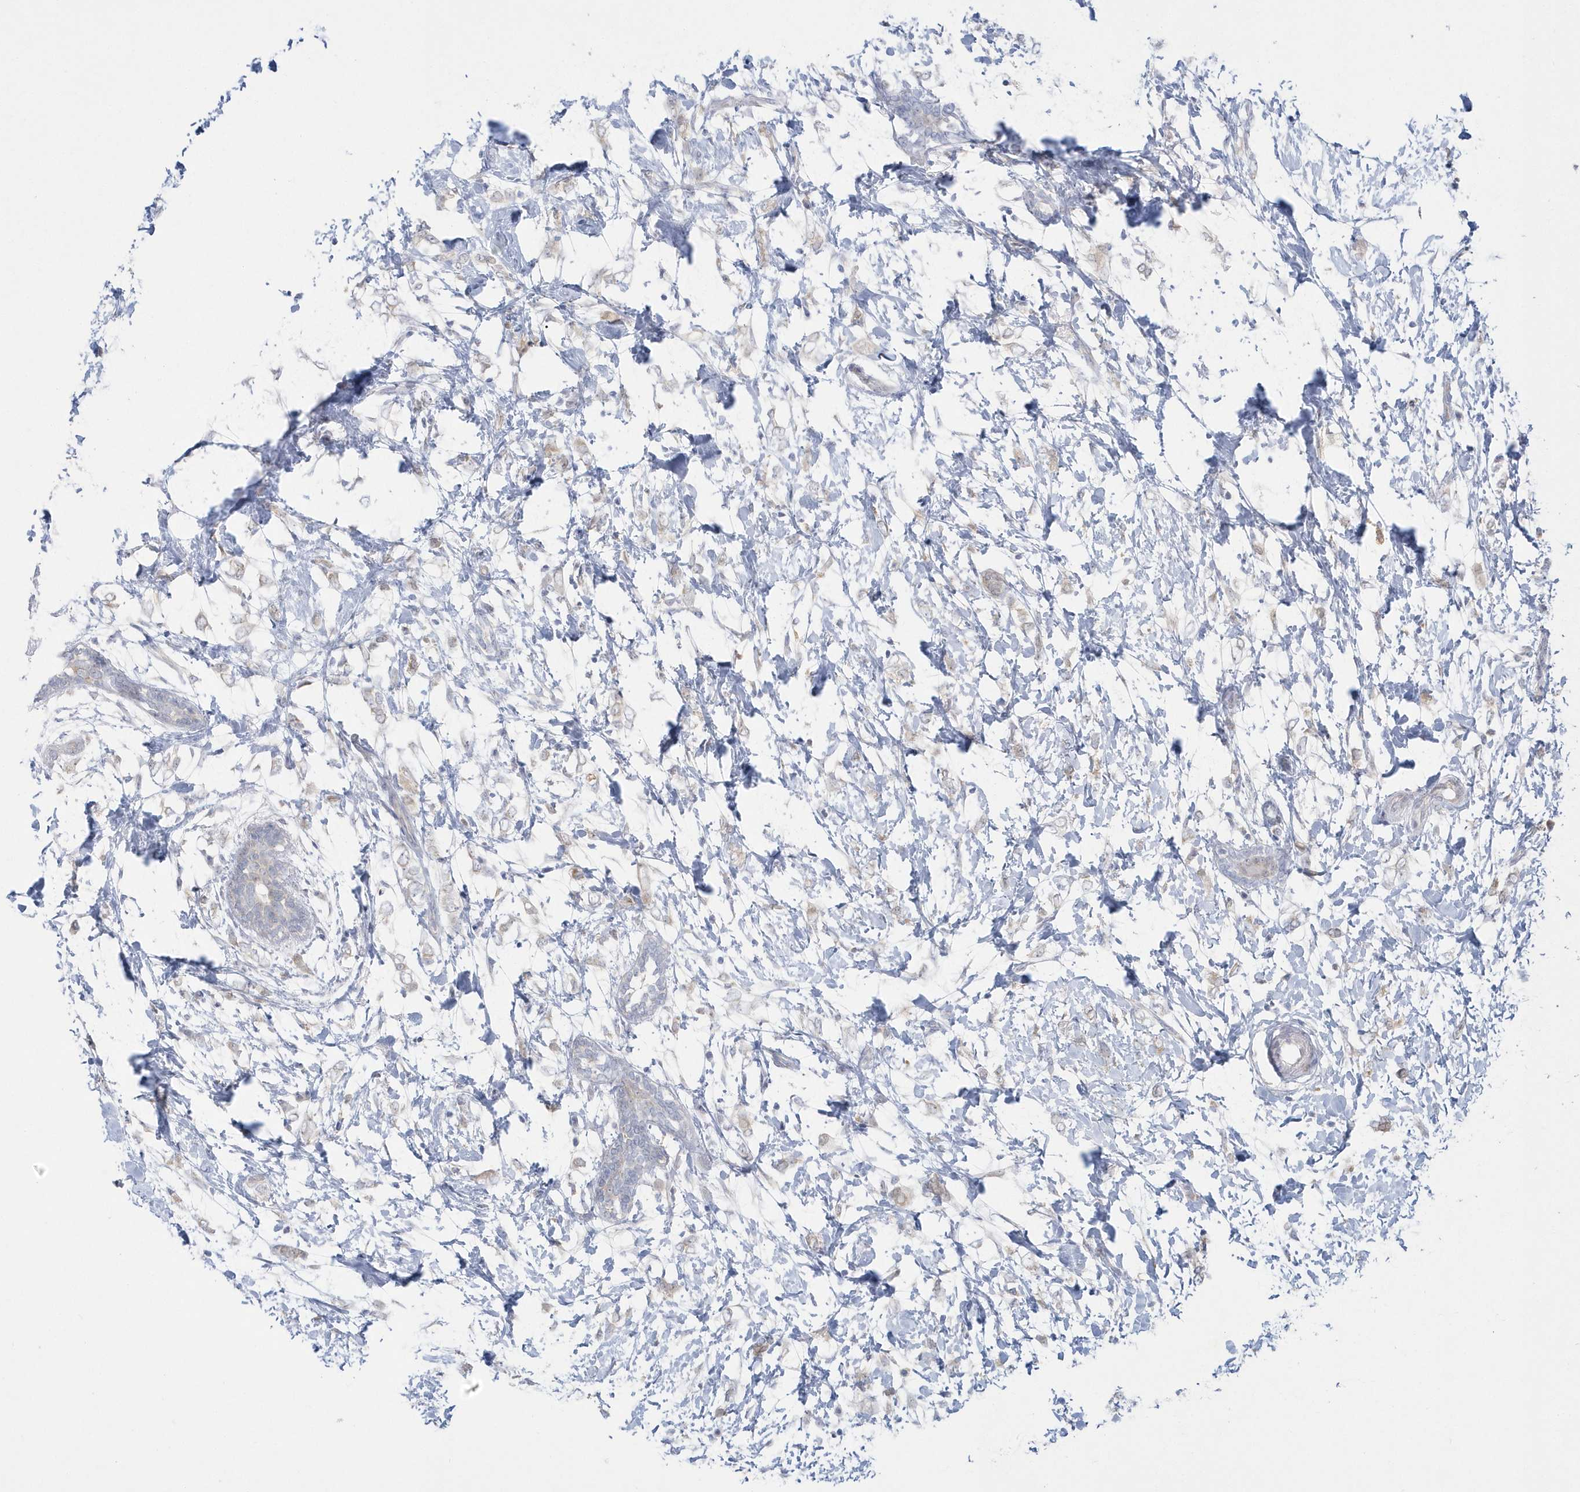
{"staining": {"intensity": "negative", "quantity": "none", "location": "none"}, "tissue": "breast cancer", "cell_type": "Tumor cells", "image_type": "cancer", "snomed": [{"axis": "morphology", "description": "Normal tissue, NOS"}, {"axis": "morphology", "description": "Lobular carcinoma"}, {"axis": "topography", "description": "Breast"}], "caption": "DAB immunohistochemical staining of lobular carcinoma (breast) displays no significant staining in tumor cells.", "gene": "PCBD1", "patient": {"sex": "female", "age": 47}}